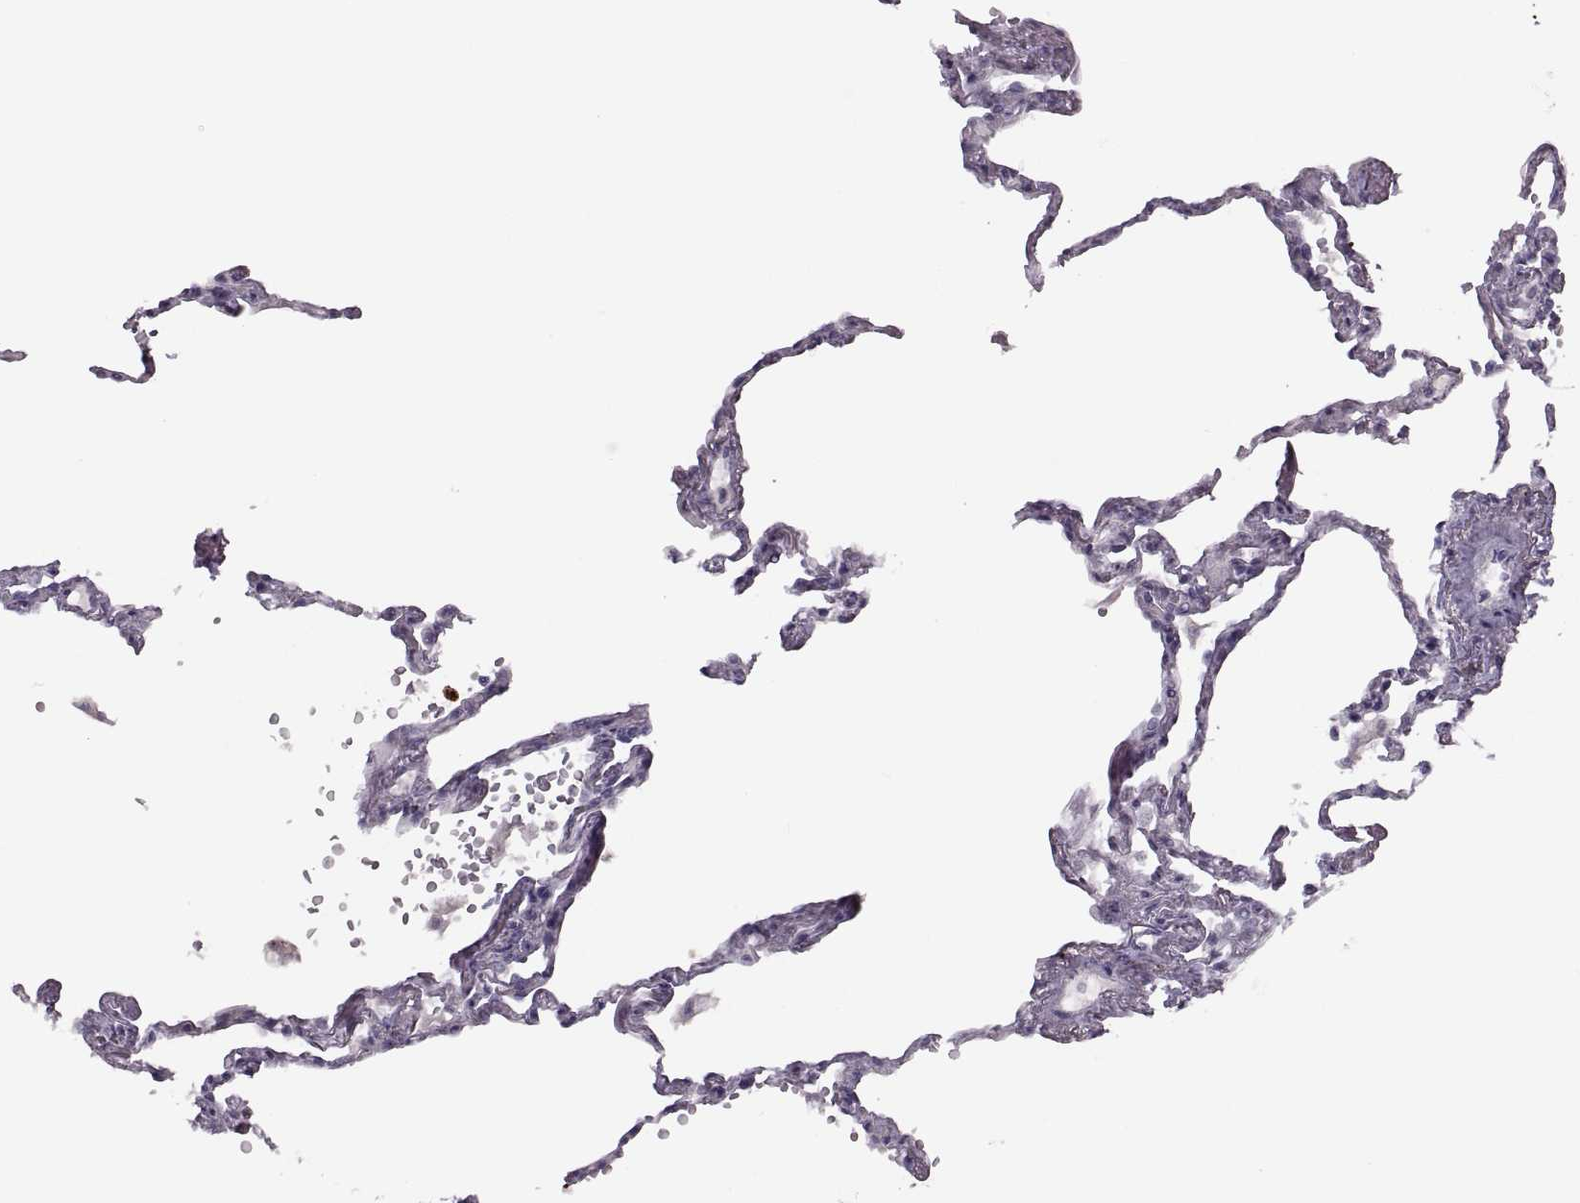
{"staining": {"intensity": "negative", "quantity": "none", "location": "none"}, "tissue": "lung", "cell_type": "Alveolar cells", "image_type": "normal", "snomed": [{"axis": "morphology", "description": "Normal tissue, NOS"}, {"axis": "topography", "description": "Lung"}], "caption": "IHC photomicrograph of benign lung: human lung stained with DAB (3,3'-diaminobenzidine) exhibits no significant protein staining in alveolar cells.", "gene": "H2AP", "patient": {"sex": "male", "age": 78}}